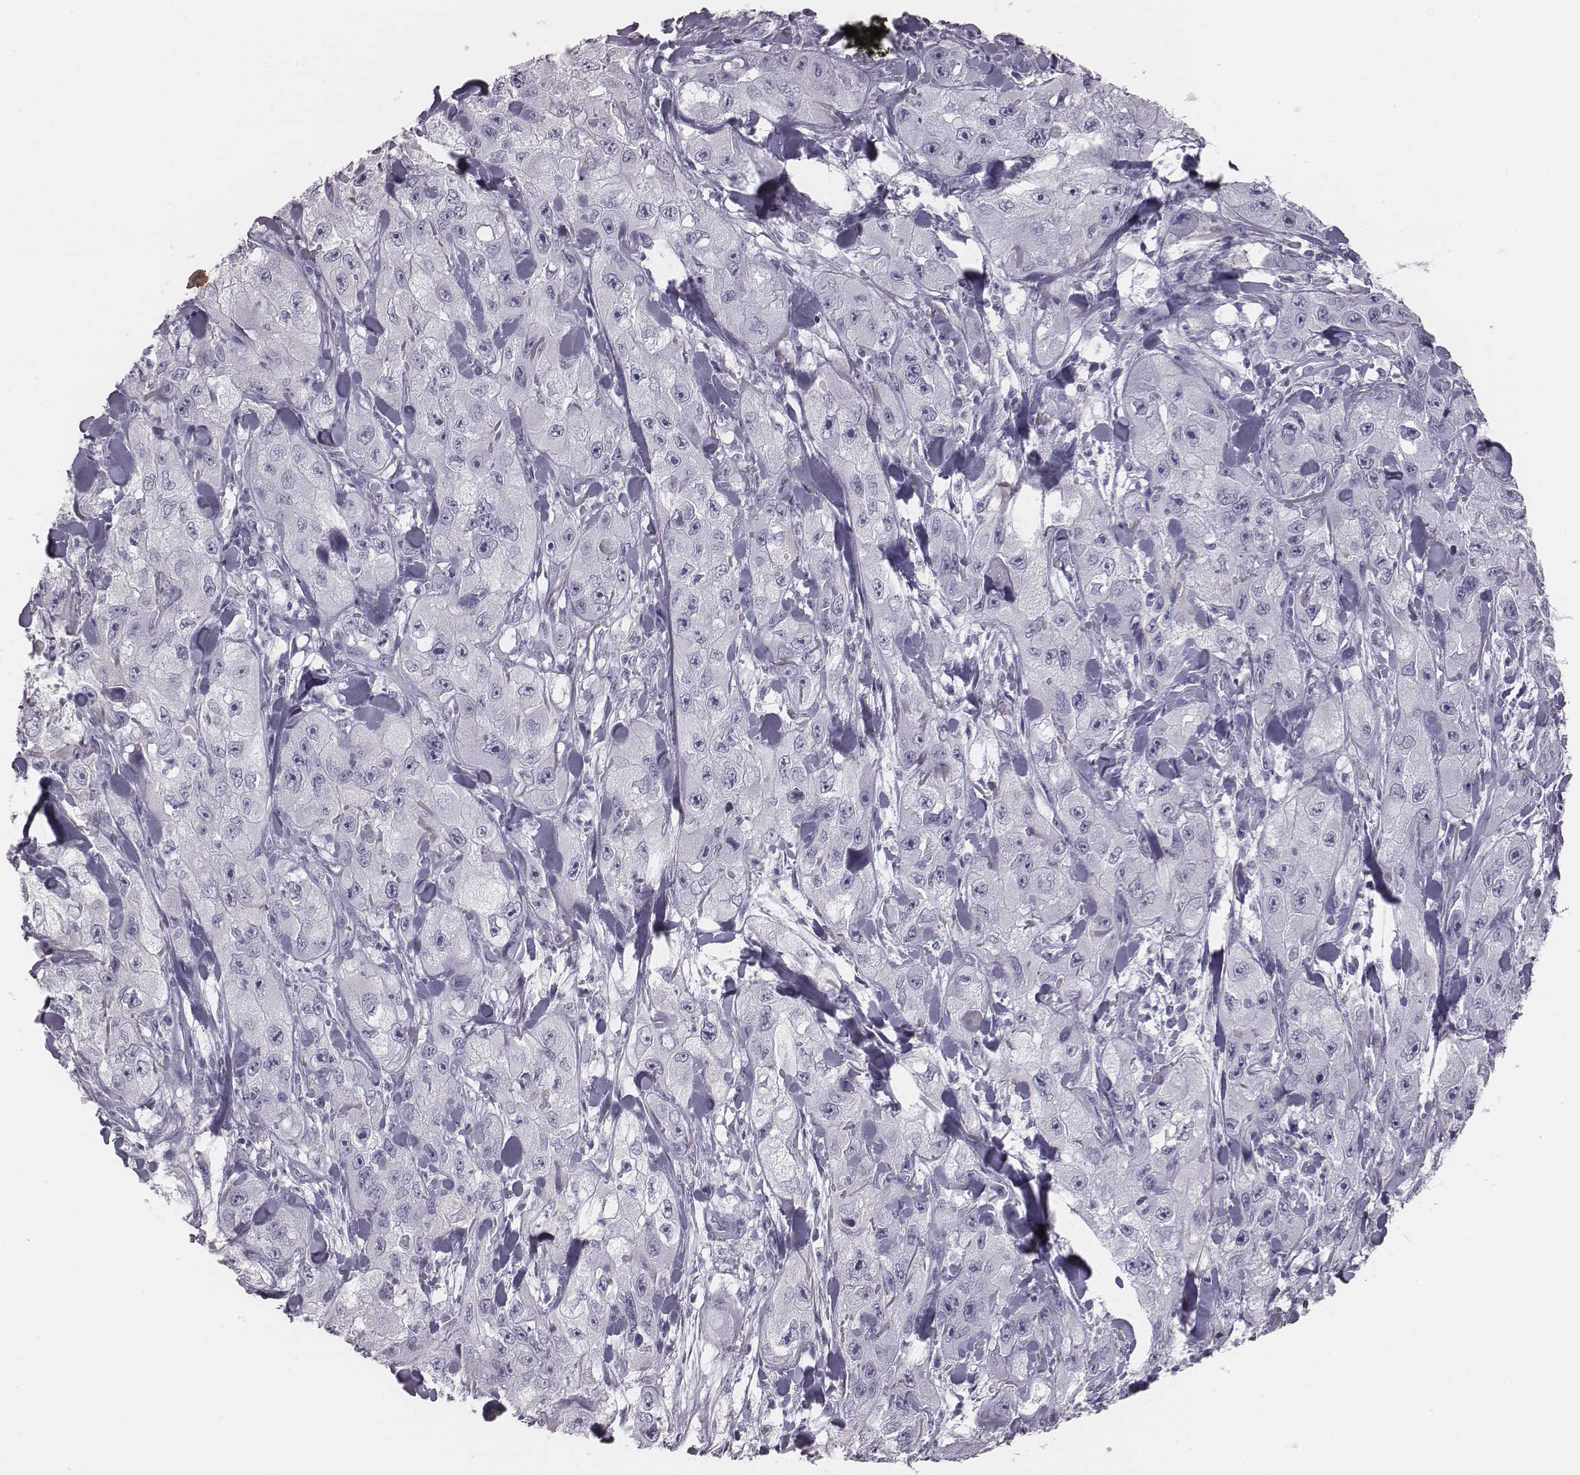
{"staining": {"intensity": "negative", "quantity": "none", "location": "none"}, "tissue": "skin cancer", "cell_type": "Tumor cells", "image_type": "cancer", "snomed": [{"axis": "morphology", "description": "Squamous cell carcinoma, NOS"}, {"axis": "topography", "description": "Skin"}, {"axis": "topography", "description": "Subcutis"}], "caption": "Immunohistochemistry photomicrograph of neoplastic tissue: skin squamous cell carcinoma stained with DAB (3,3'-diaminobenzidine) reveals no significant protein expression in tumor cells. (IHC, brightfield microscopy, high magnification).", "gene": "C6orf58", "patient": {"sex": "male", "age": 73}}